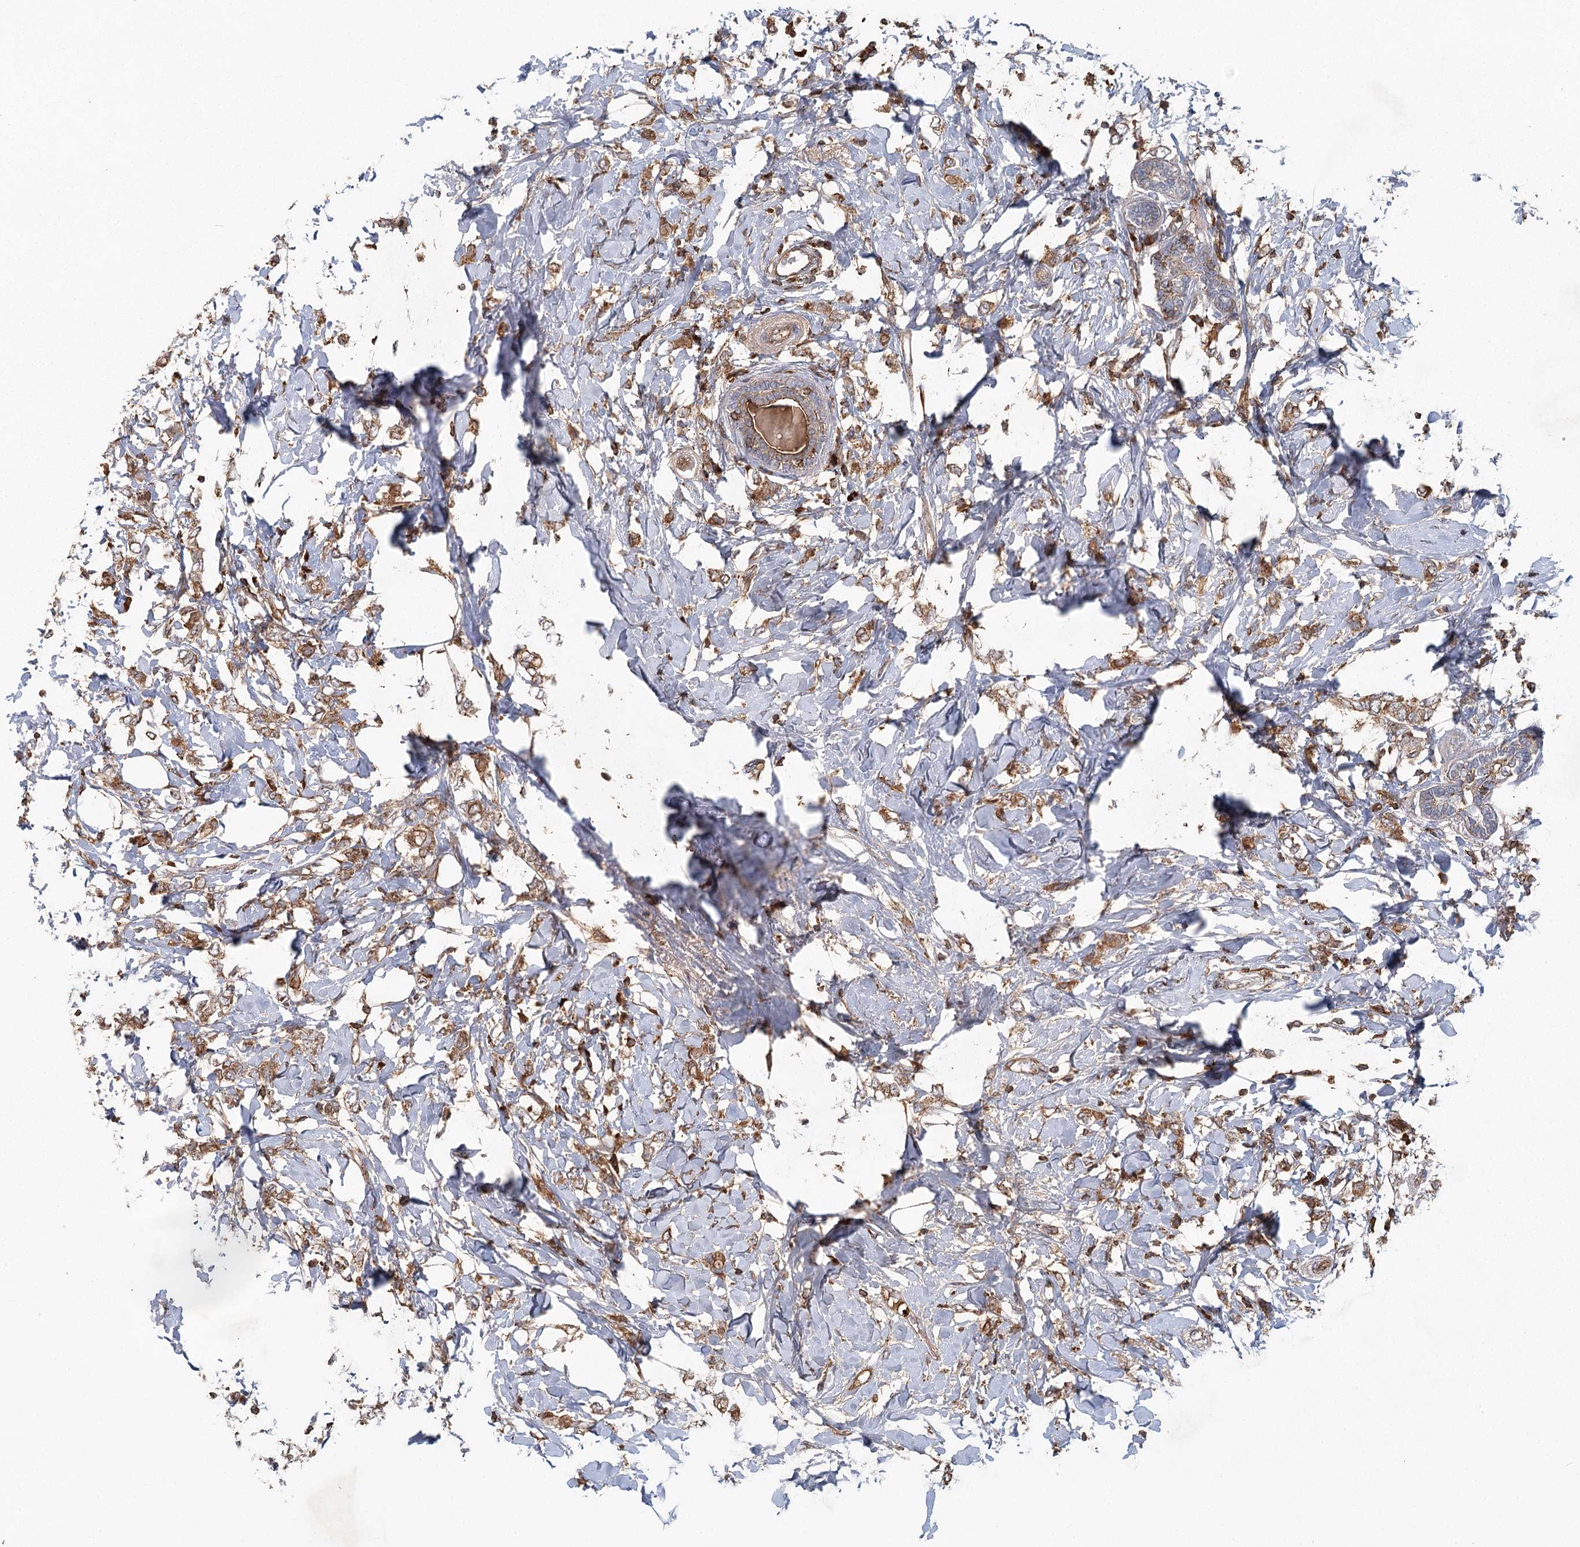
{"staining": {"intensity": "moderate", "quantity": ">75%", "location": "cytoplasmic/membranous"}, "tissue": "breast cancer", "cell_type": "Tumor cells", "image_type": "cancer", "snomed": [{"axis": "morphology", "description": "Normal tissue, NOS"}, {"axis": "morphology", "description": "Lobular carcinoma"}, {"axis": "topography", "description": "Breast"}], "caption": "DAB immunohistochemical staining of breast cancer (lobular carcinoma) reveals moderate cytoplasmic/membranous protein expression in about >75% of tumor cells.", "gene": "PLEKHA7", "patient": {"sex": "female", "age": 47}}